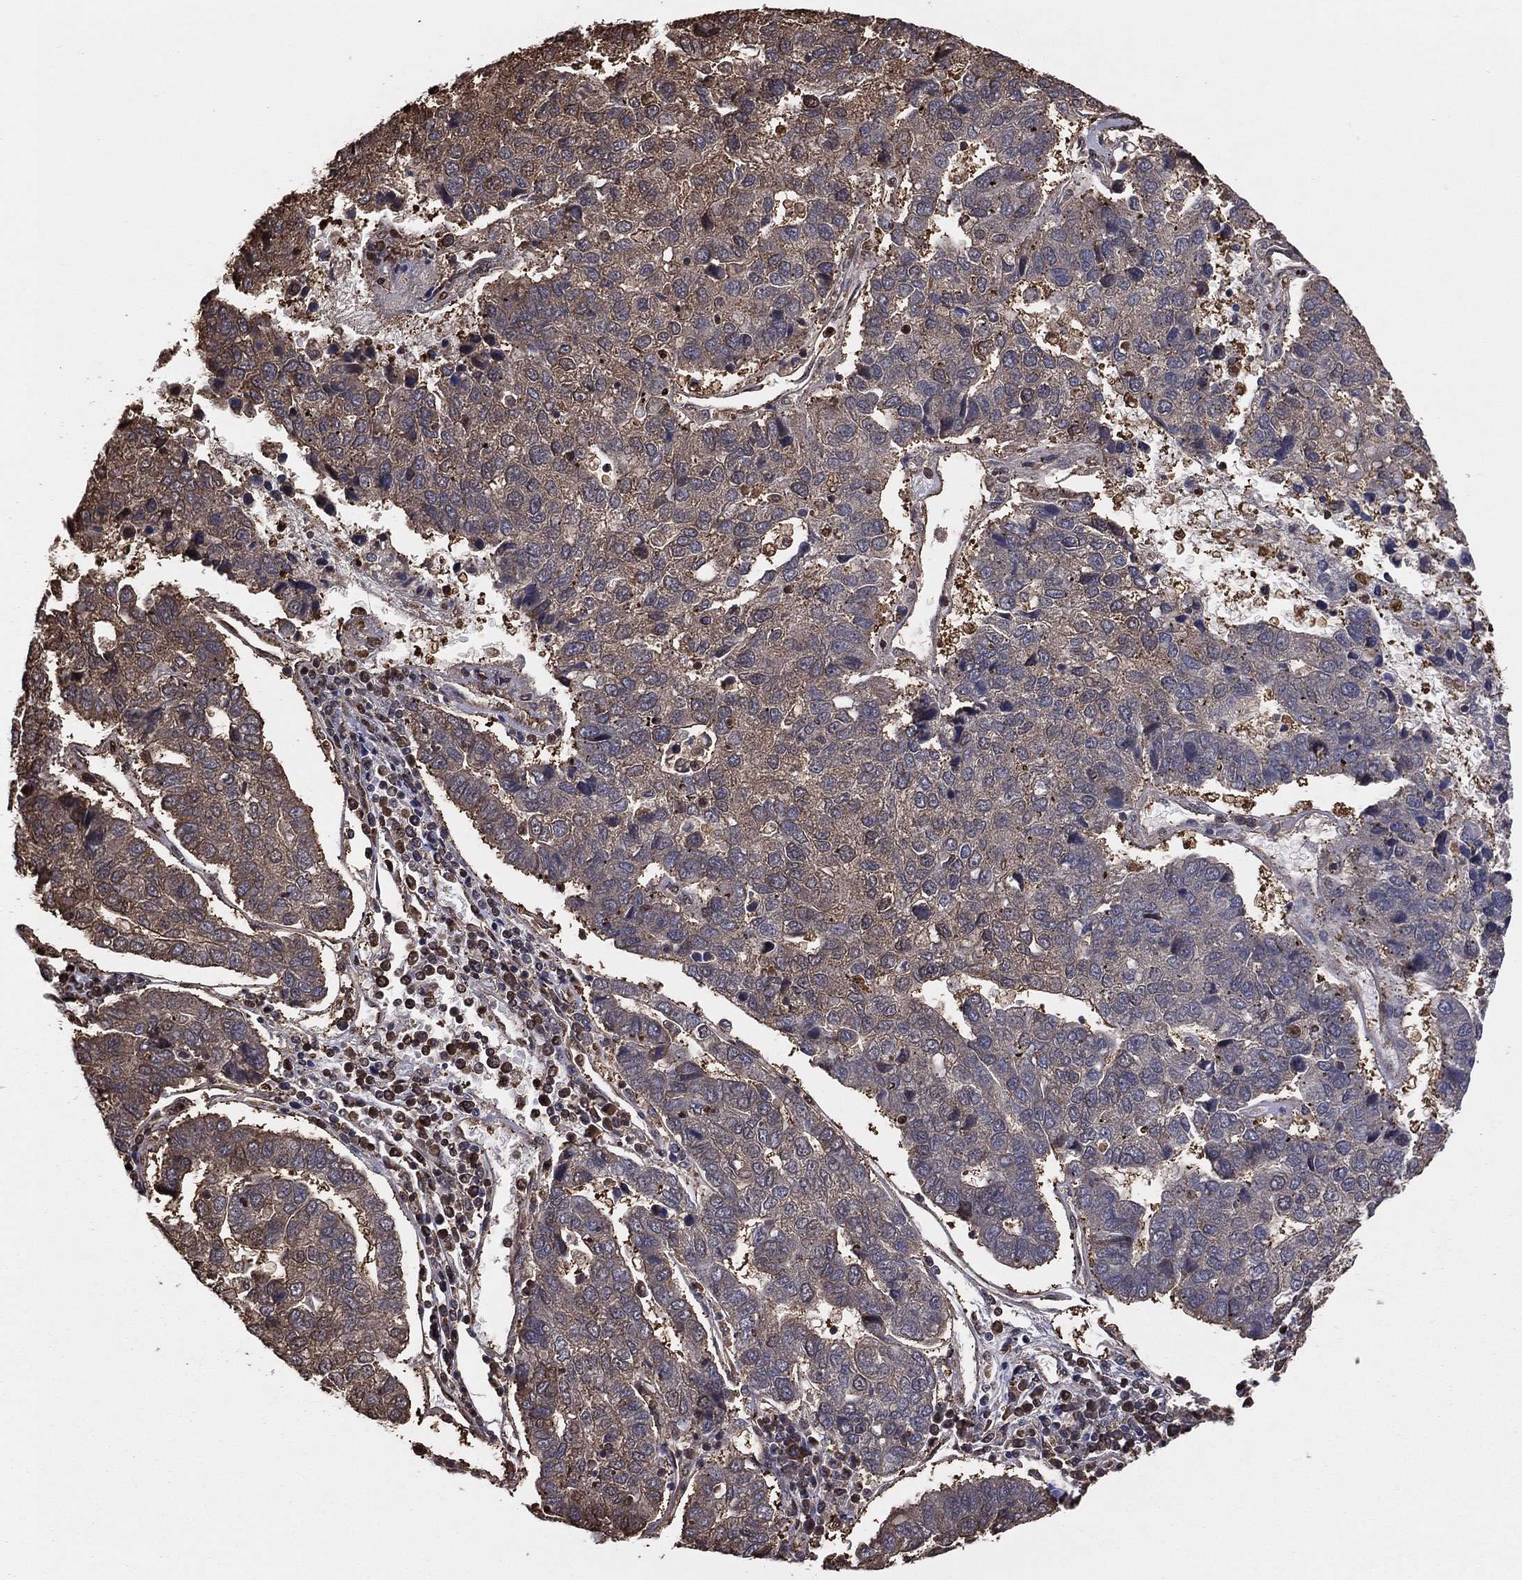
{"staining": {"intensity": "weak", "quantity": "25%-75%", "location": "cytoplasmic/membranous"}, "tissue": "pancreatic cancer", "cell_type": "Tumor cells", "image_type": "cancer", "snomed": [{"axis": "morphology", "description": "Adenocarcinoma, NOS"}, {"axis": "topography", "description": "Pancreas"}], "caption": "Tumor cells demonstrate weak cytoplasmic/membranous positivity in about 25%-75% of cells in pancreatic cancer. (IHC, brightfield microscopy, high magnification).", "gene": "GAPDH", "patient": {"sex": "female", "age": 61}}